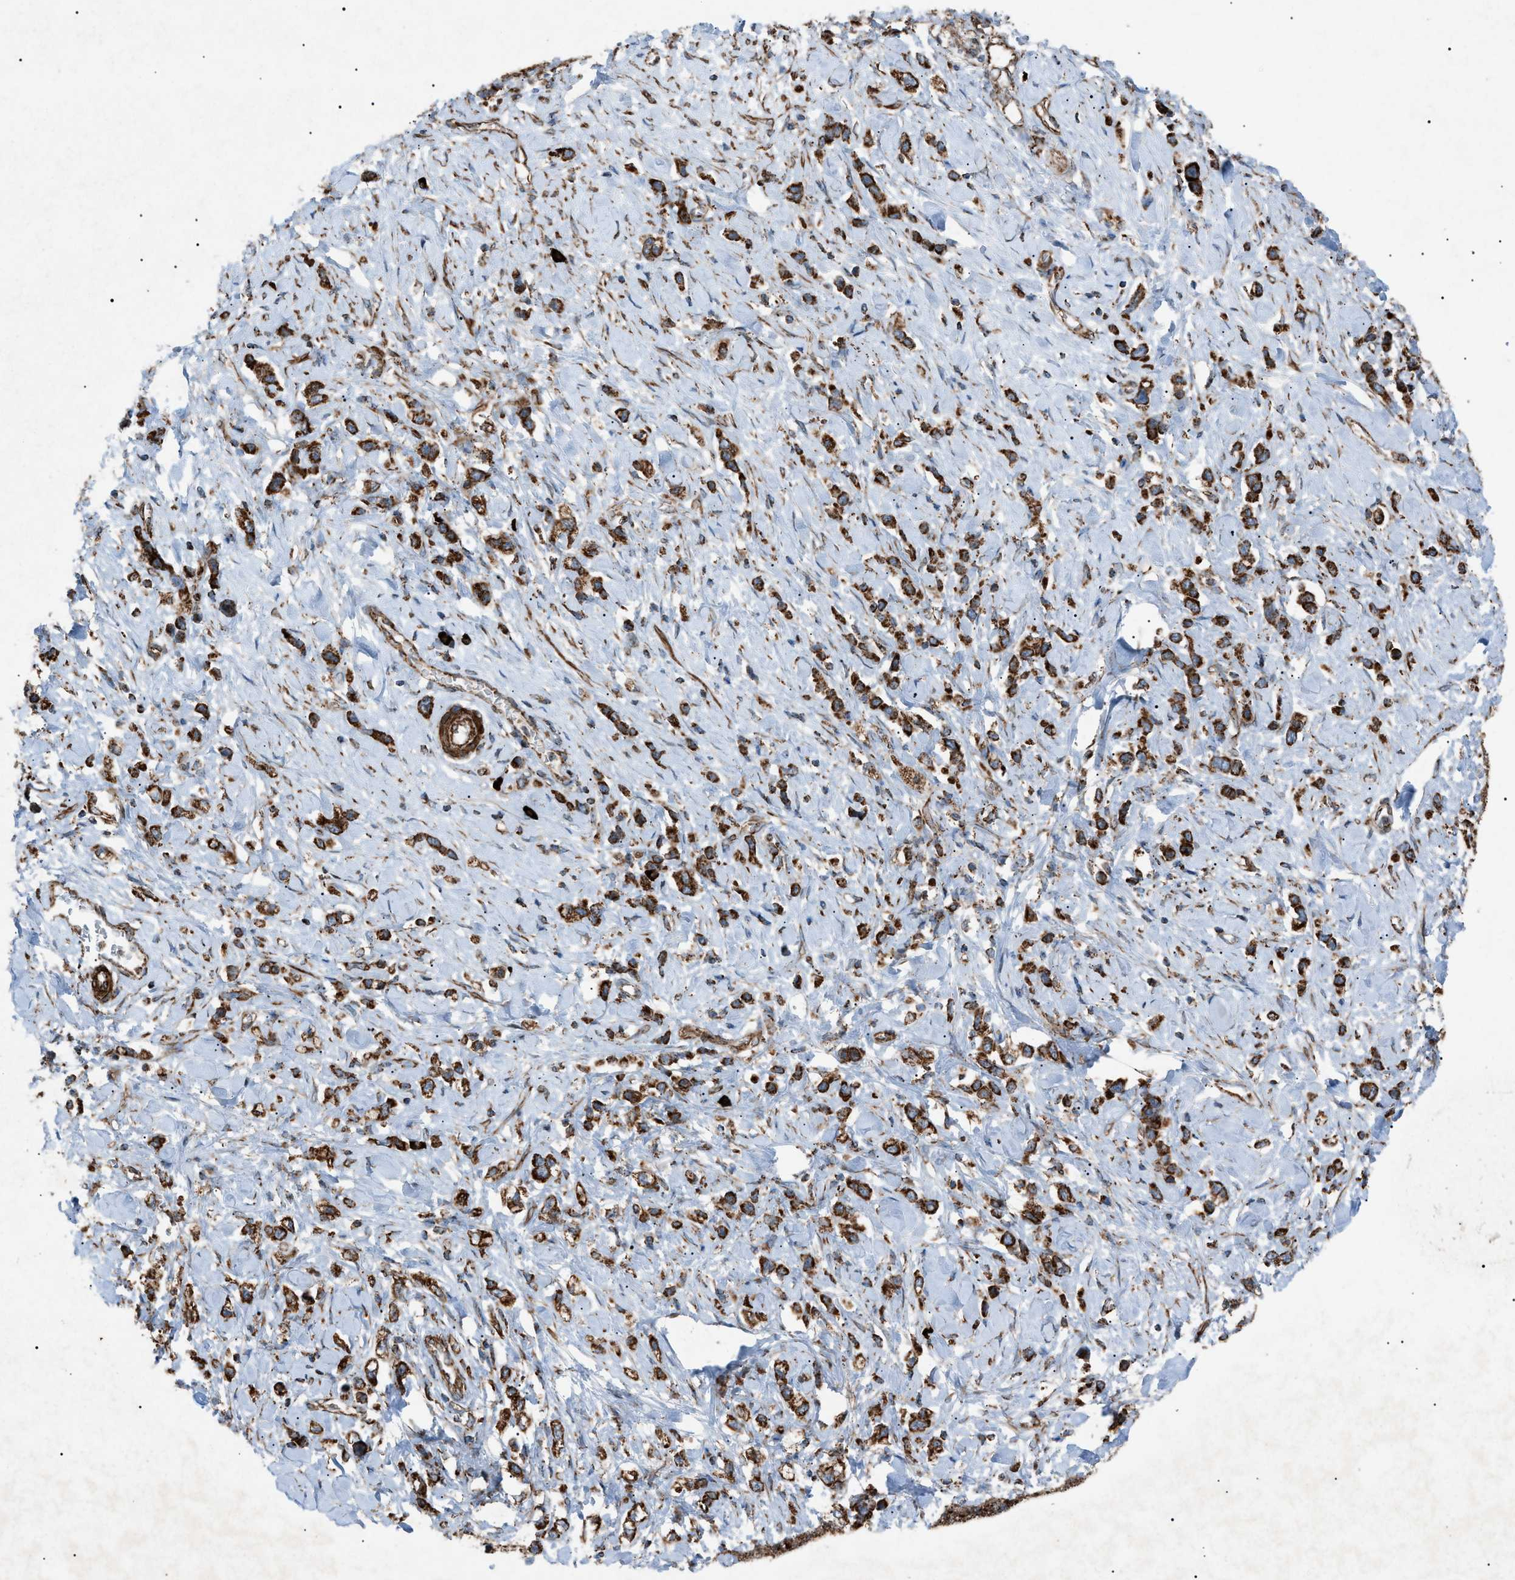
{"staining": {"intensity": "strong", "quantity": ">75%", "location": "cytoplasmic/membranous"}, "tissue": "stomach cancer", "cell_type": "Tumor cells", "image_type": "cancer", "snomed": [{"axis": "morphology", "description": "Normal tissue, NOS"}, {"axis": "morphology", "description": "Adenocarcinoma, NOS"}, {"axis": "topography", "description": "Stomach, upper"}, {"axis": "topography", "description": "Stomach"}], "caption": "DAB (3,3'-diaminobenzidine) immunohistochemical staining of stomach cancer (adenocarcinoma) exhibits strong cytoplasmic/membranous protein positivity in approximately >75% of tumor cells.", "gene": "C1GALT1C1", "patient": {"sex": "female", "age": 65}}